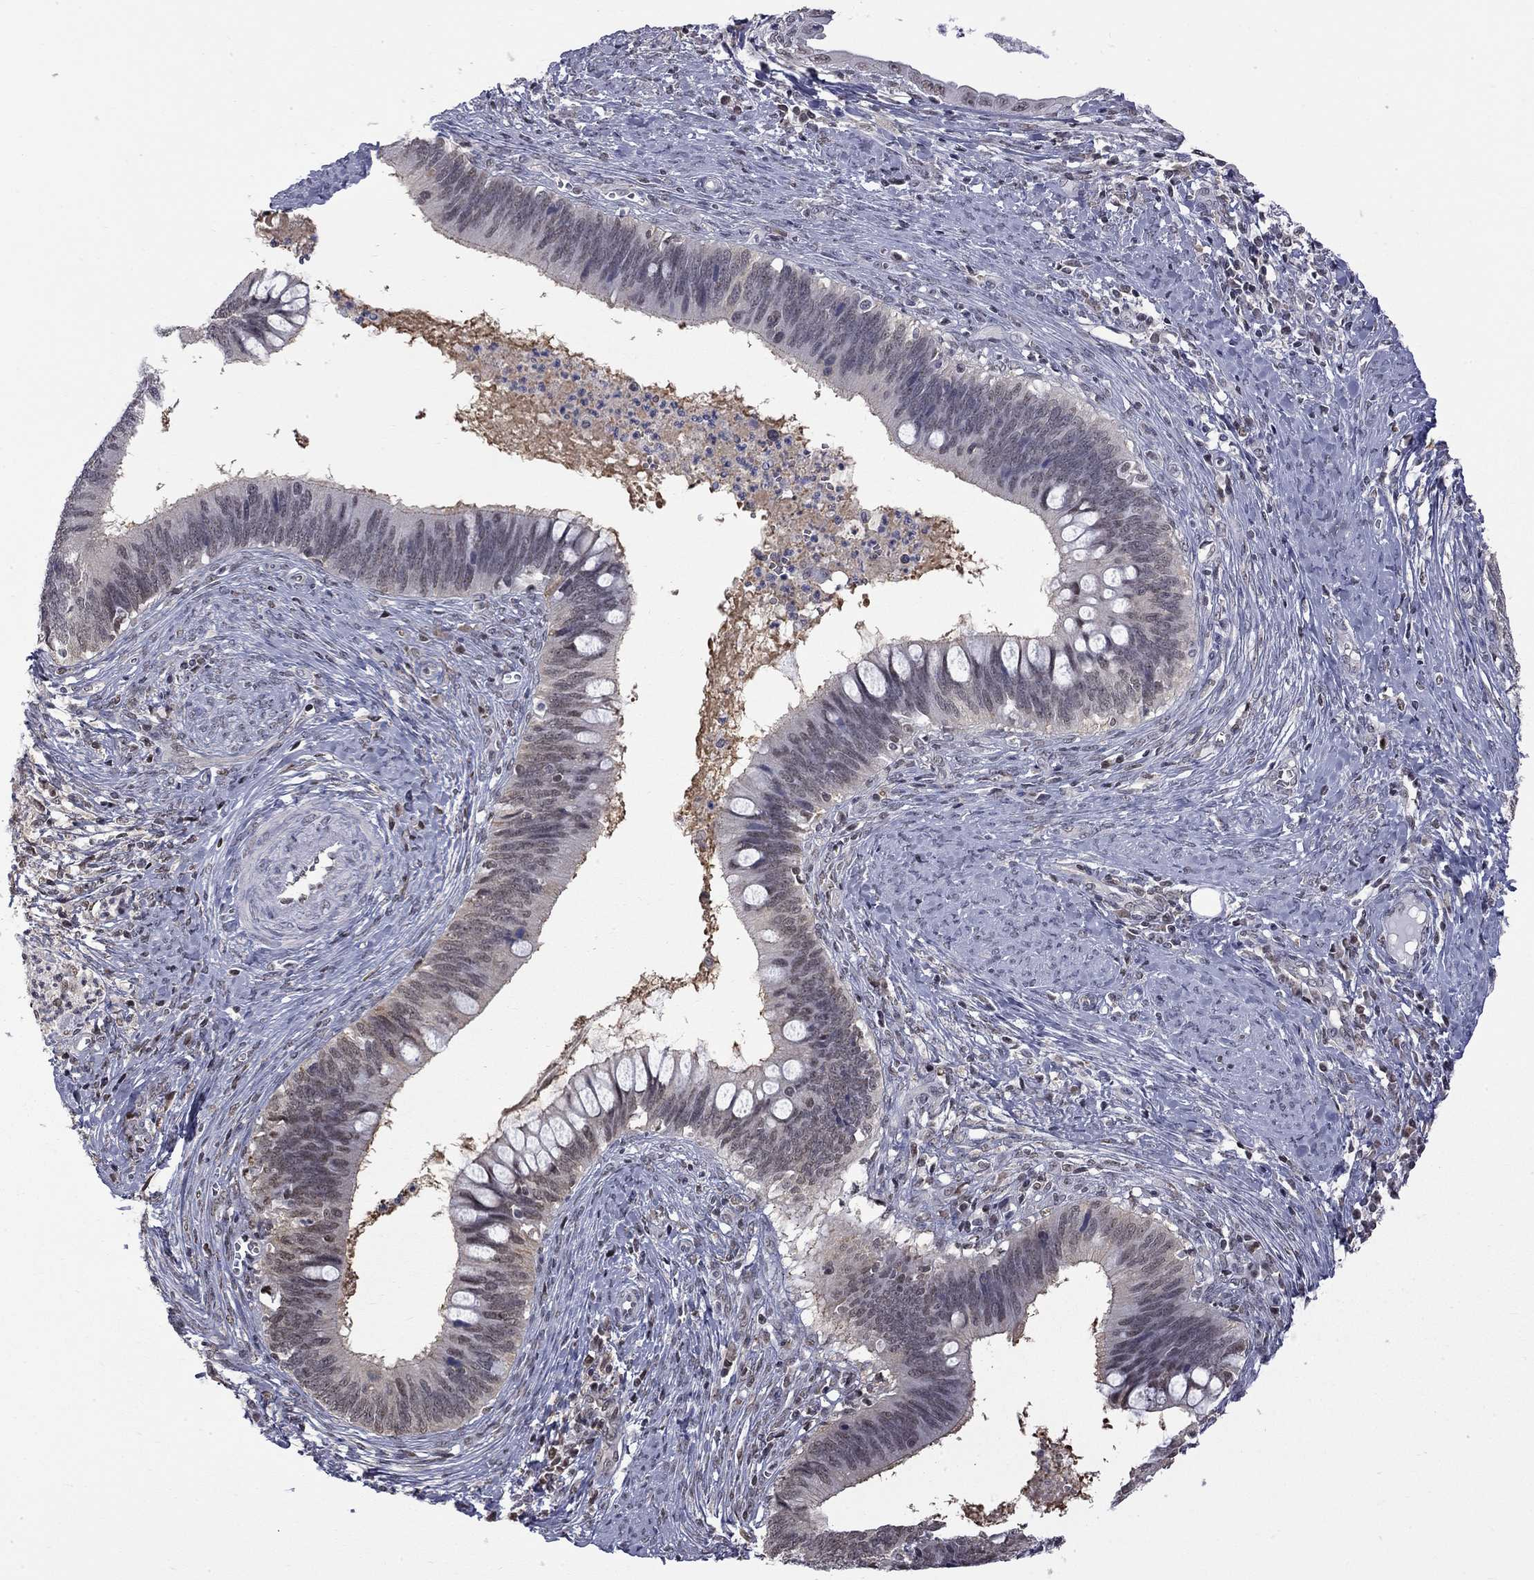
{"staining": {"intensity": "negative", "quantity": "none", "location": "none"}, "tissue": "cervical cancer", "cell_type": "Tumor cells", "image_type": "cancer", "snomed": [{"axis": "morphology", "description": "Adenocarcinoma, NOS"}, {"axis": "topography", "description": "Cervix"}], "caption": "Tumor cells show no significant staining in cervical cancer (adenocarcinoma).", "gene": "RFWD3", "patient": {"sex": "female", "age": 42}}